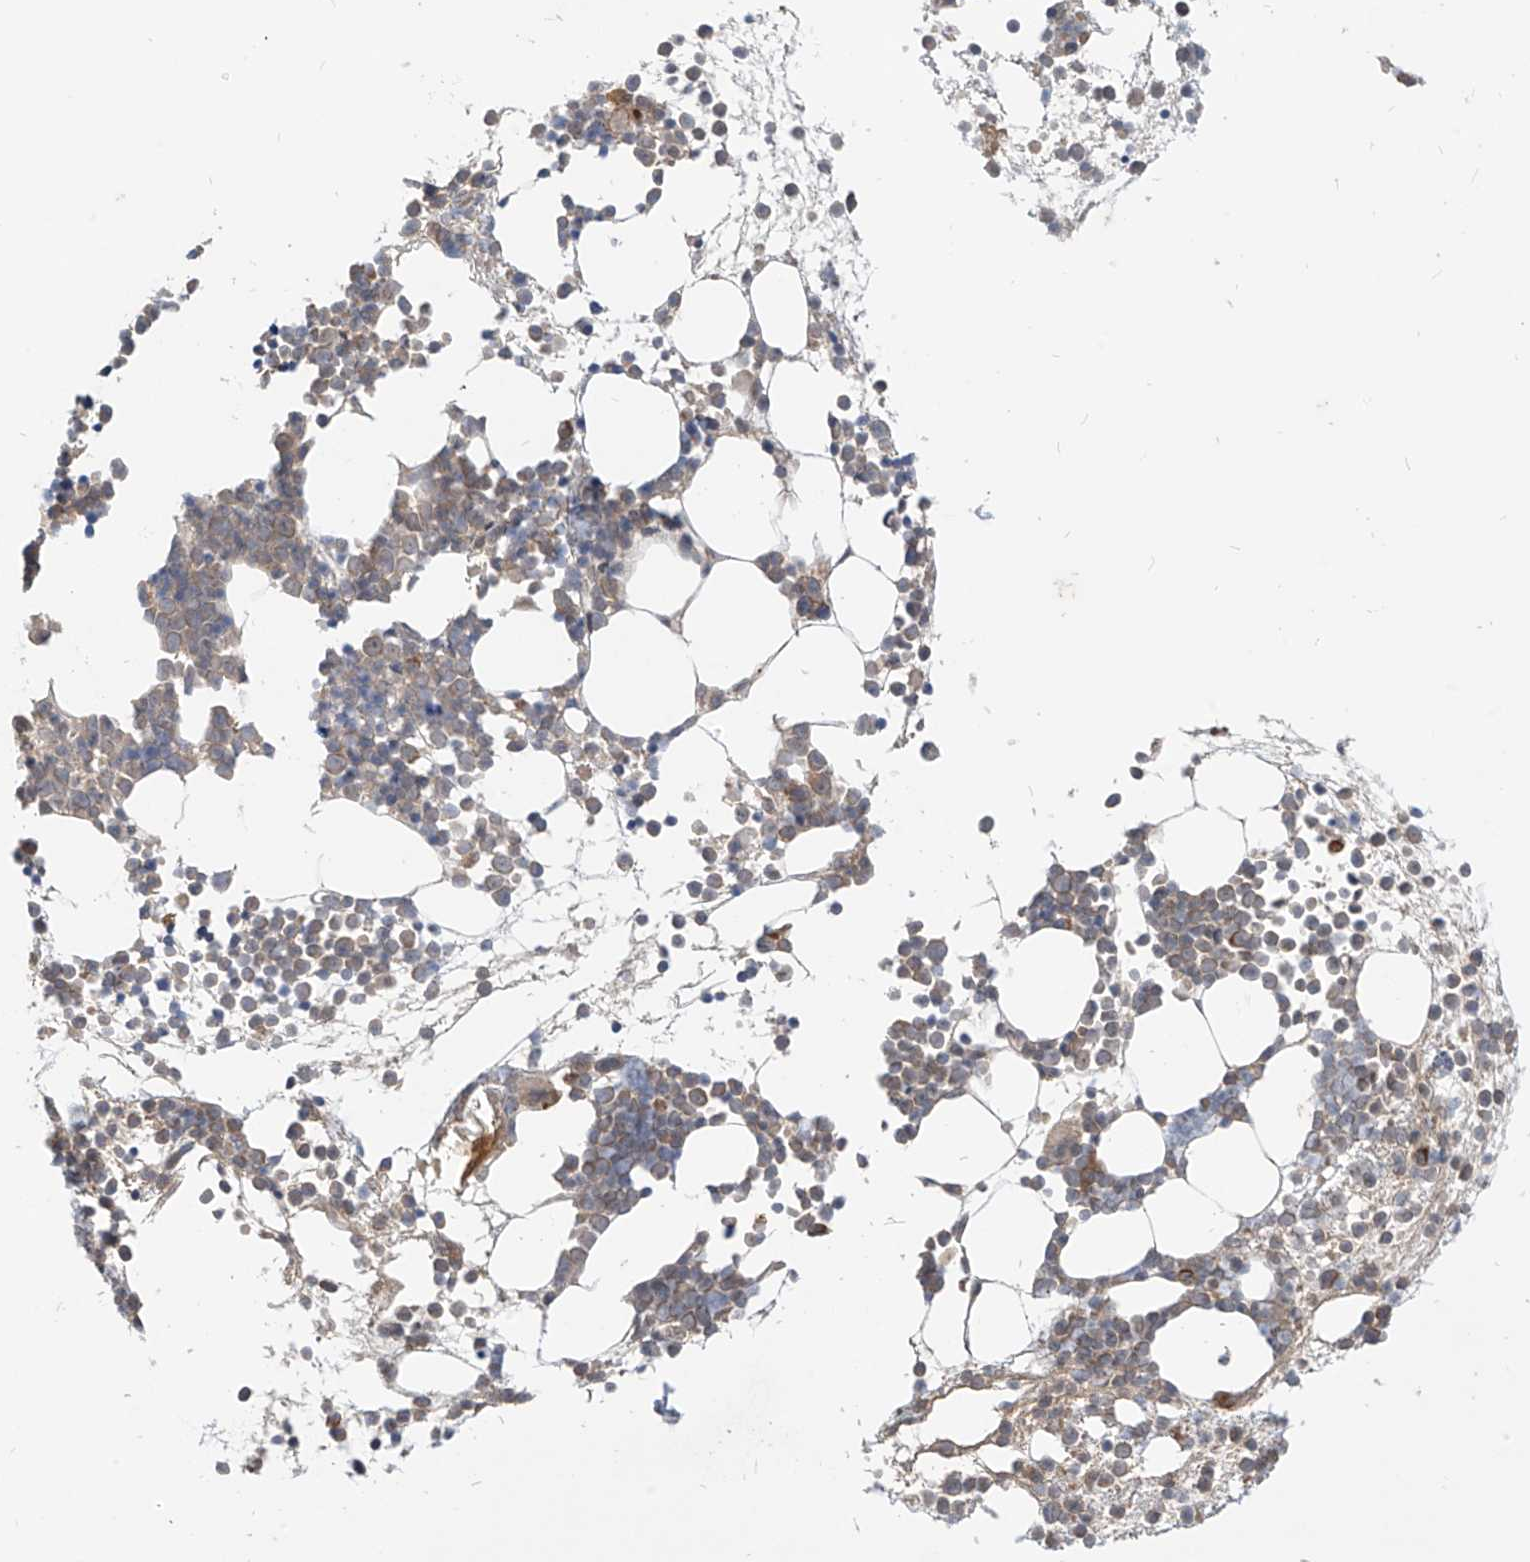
{"staining": {"intensity": "moderate", "quantity": "<25%", "location": "cytoplasmic/membranous"}, "tissue": "bone marrow", "cell_type": "Hematopoietic cells", "image_type": "normal", "snomed": [{"axis": "morphology", "description": "Normal tissue, NOS"}, {"axis": "topography", "description": "Bone marrow"}], "caption": "Immunohistochemistry (IHC) image of benign bone marrow stained for a protein (brown), which shows low levels of moderate cytoplasmic/membranous staining in approximately <25% of hematopoietic cells.", "gene": "MTUS2", "patient": {"sex": "male", "age": 54}}